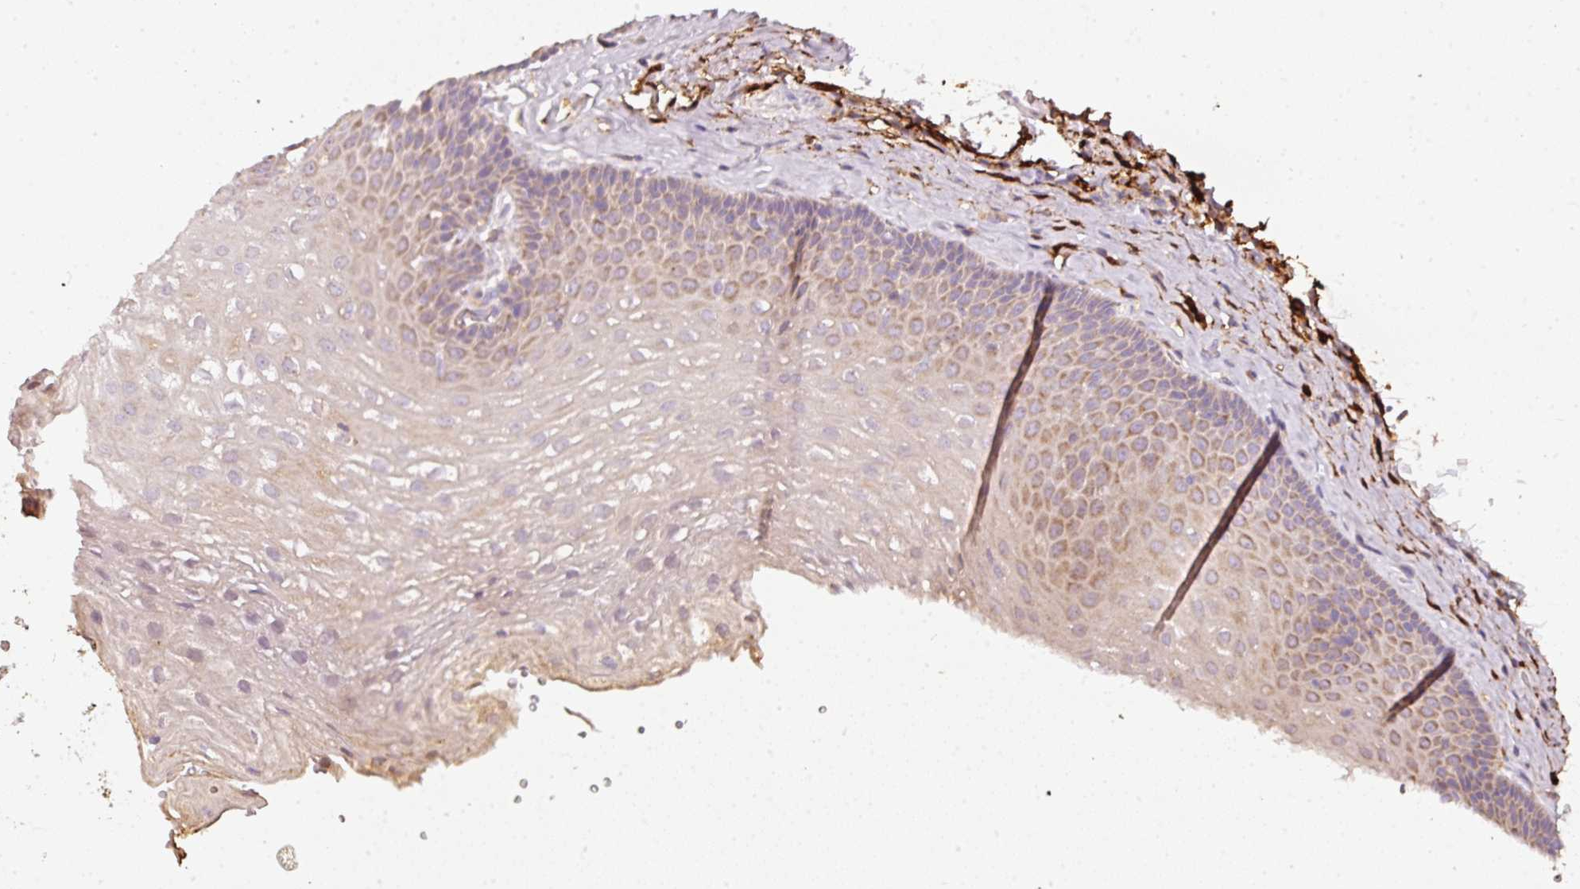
{"staining": {"intensity": "moderate", "quantity": "25%-75%", "location": "cytoplasmic/membranous"}, "tissue": "esophagus", "cell_type": "Squamous epithelial cells", "image_type": "normal", "snomed": [{"axis": "morphology", "description": "Normal tissue, NOS"}, {"axis": "topography", "description": "Esophagus"}], "caption": "Protein expression analysis of normal human esophagus reveals moderate cytoplasmic/membranous expression in approximately 25%-75% of squamous epithelial cells. (DAB IHC, brown staining for protein, blue staining for nuclei).", "gene": "IQGAP2", "patient": {"sex": "female", "age": 66}}